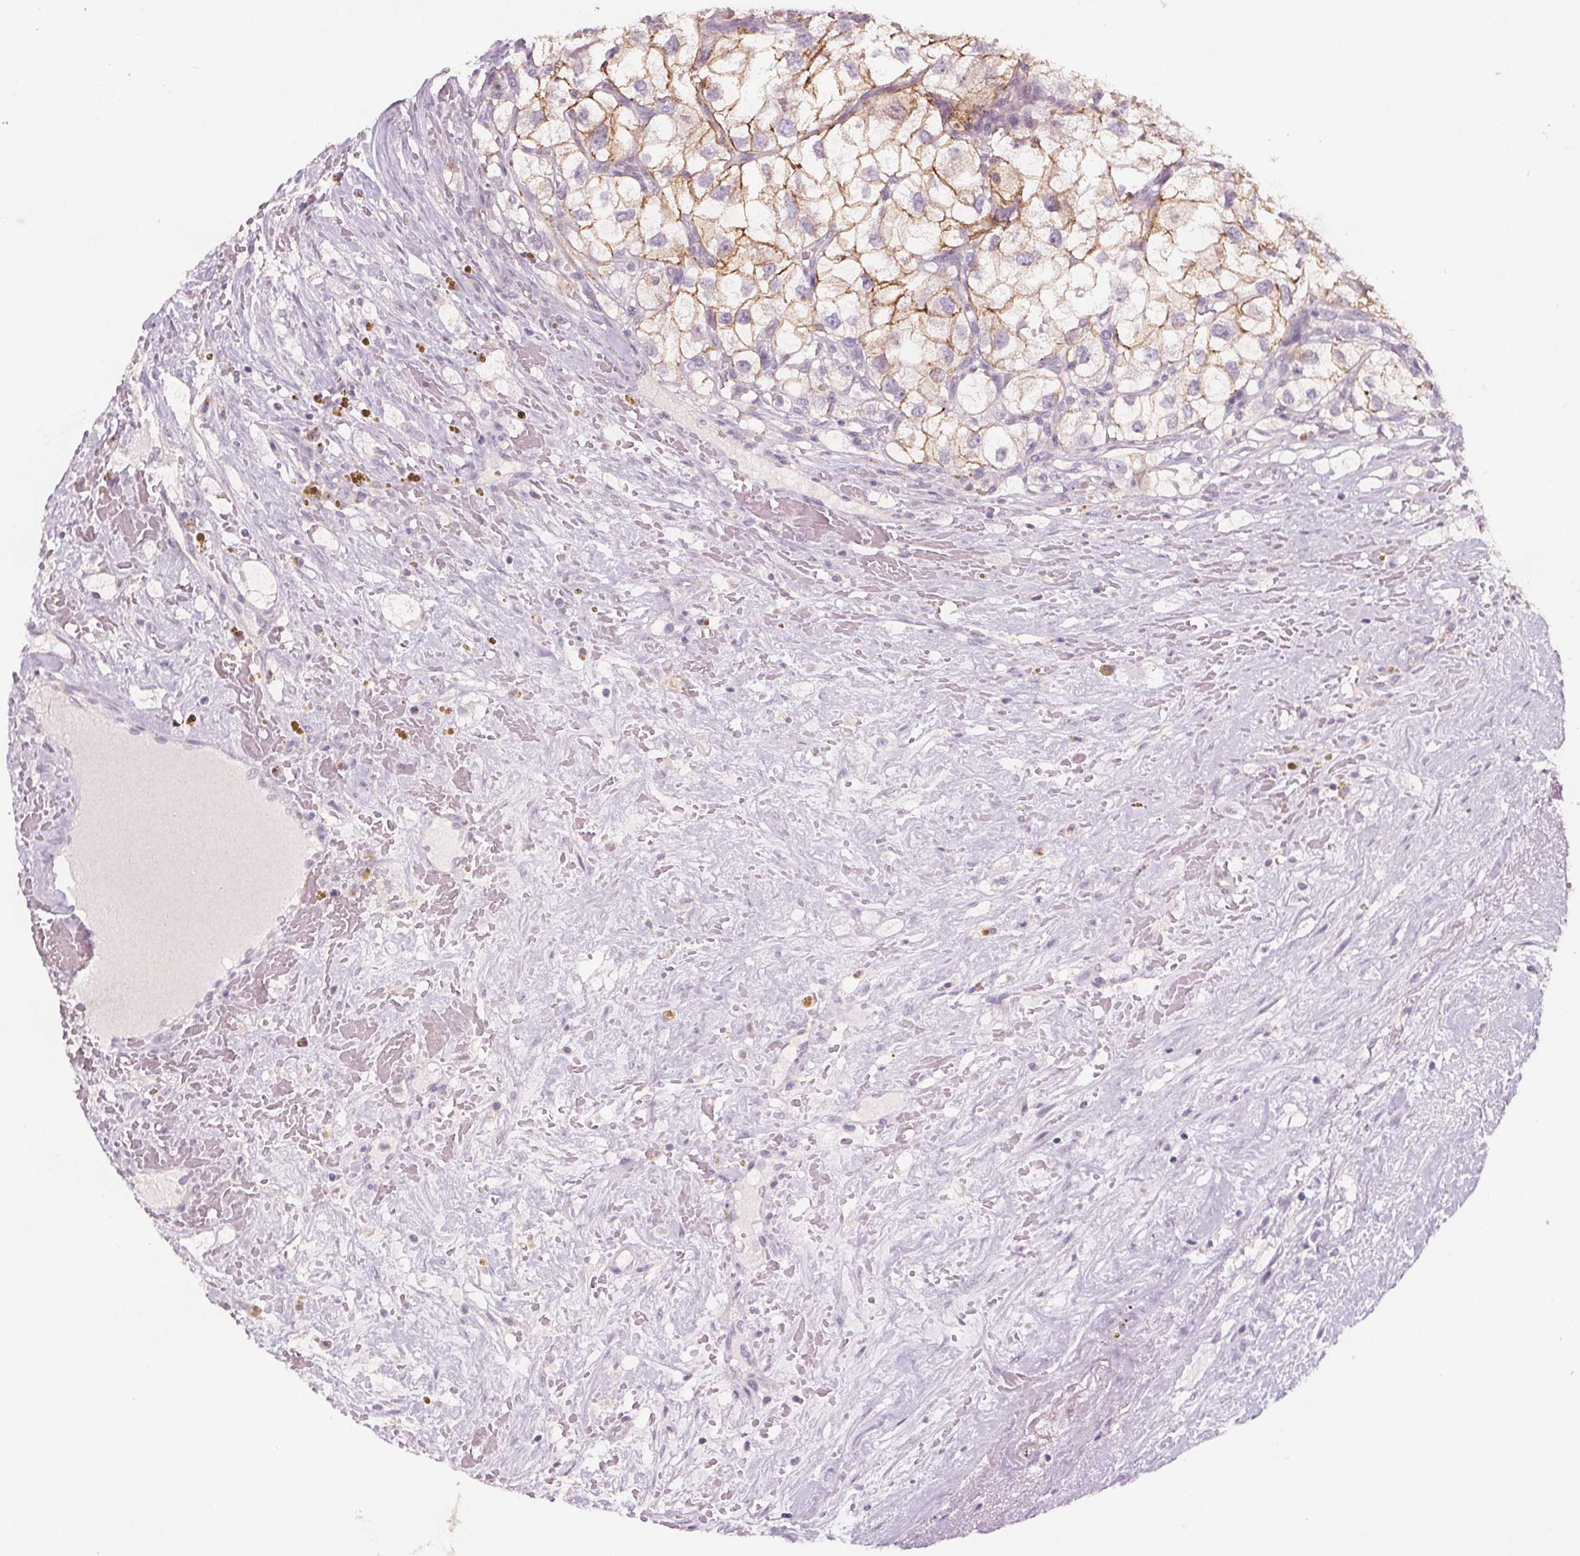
{"staining": {"intensity": "moderate", "quantity": "<25%", "location": "cytoplasmic/membranous"}, "tissue": "renal cancer", "cell_type": "Tumor cells", "image_type": "cancer", "snomed": [{"axis": "morphology", "description": "Adenocarcinoma, NOS"}, {"axis": "topography", "description": "Kidney"}], "caption": "Protein expression analysis of renal adenocarcinoma demonstrates moderate cytoplasmic/membranous staining in about <25% of tumor cells.", "gene": "ATP1A1", "patient": {"sex": "male", "age": 59}}